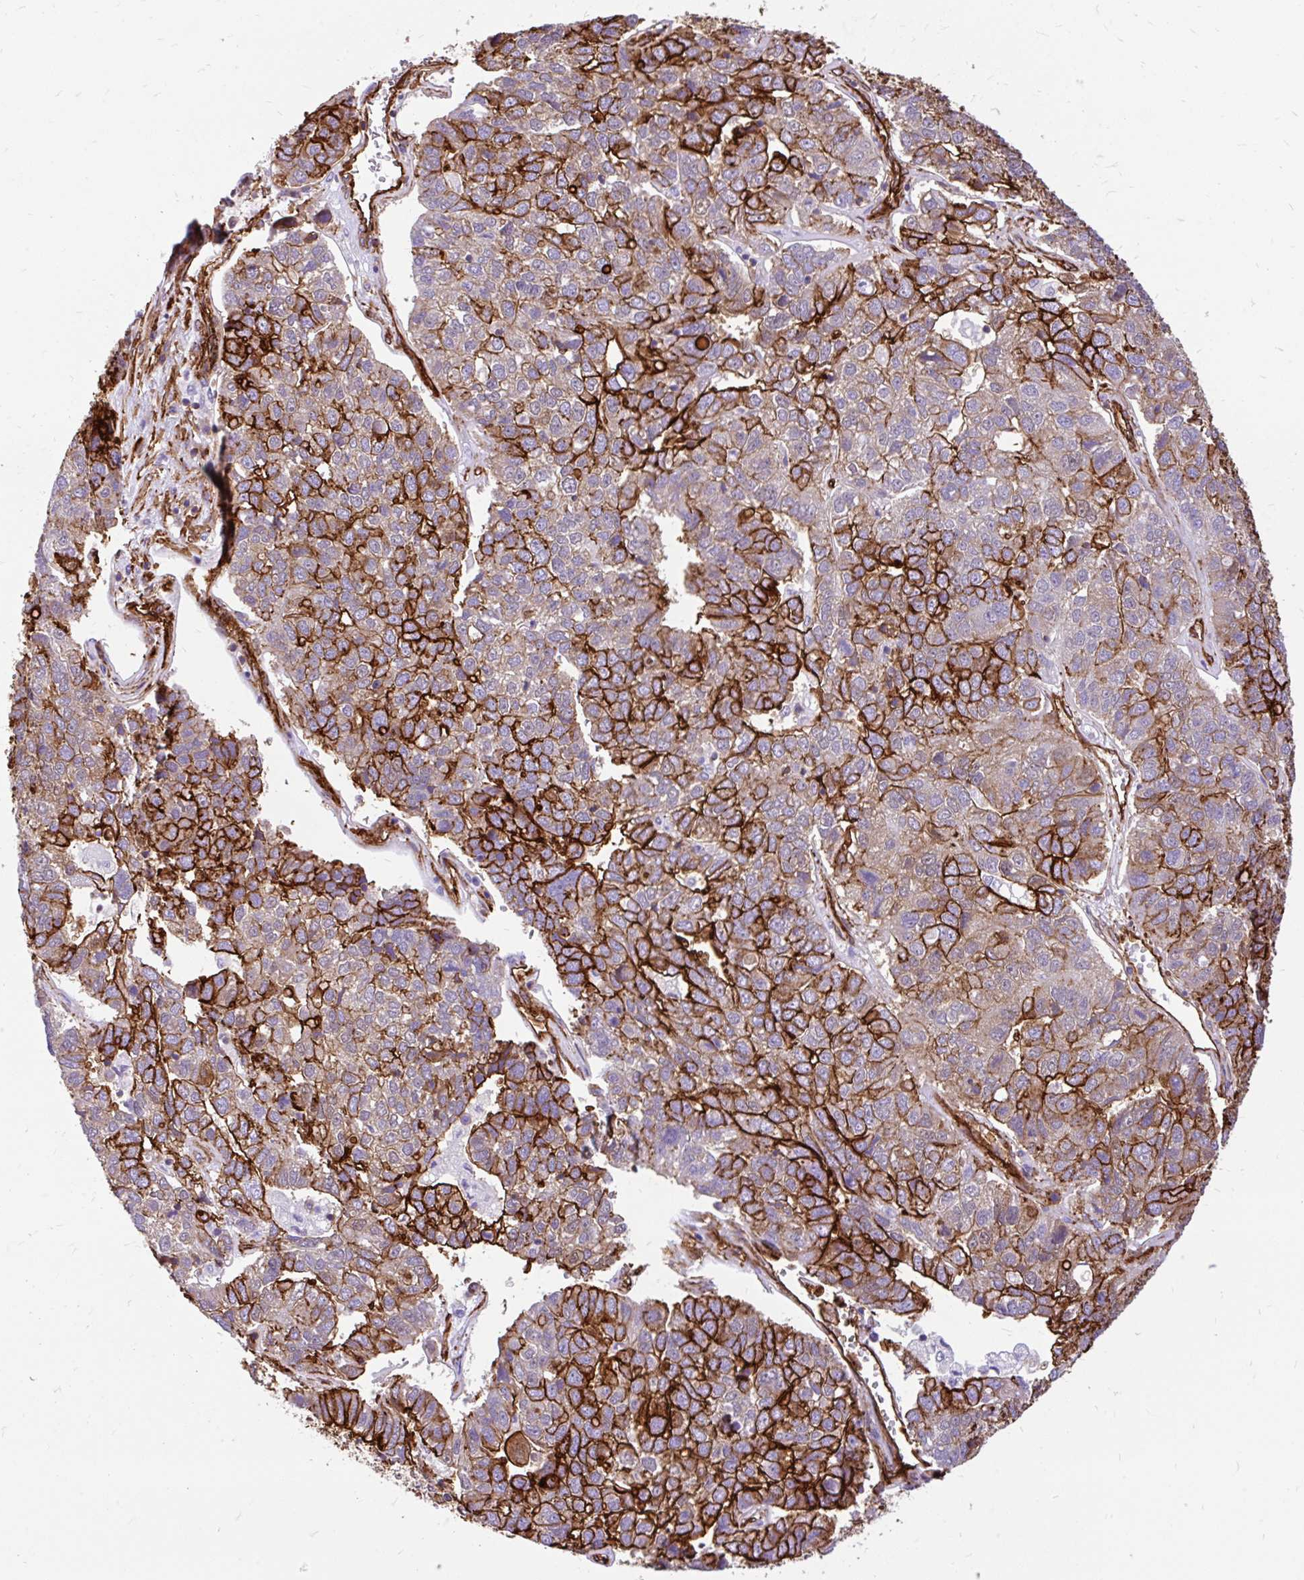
{"staining": {"intensity": "strong", "quantity": ">75%", "location": "cytoplasmic/membranous"}, "tissue": "pancreatic cancer", "cell_type": "Tumor cells", "image_type": "cancer", "snomed": [{"axis": "morphology", "description": "Adenocarcinoma, NOS"}, {"axis": "topography", "description": "Pancreas"}], "caption": "IHC photomicrograph of neoplastic tissue: pancreatic adenocarcinoma stained using immunohistochemistry displays high levels of strong protein expression localized specifically in the cytoplasmic/membranous of tumor cells, appearing as a cytoplasmic/membranous brown color.", "gene": "MAP1LC3B", "patient": {"sex": "female", "age": 61}}